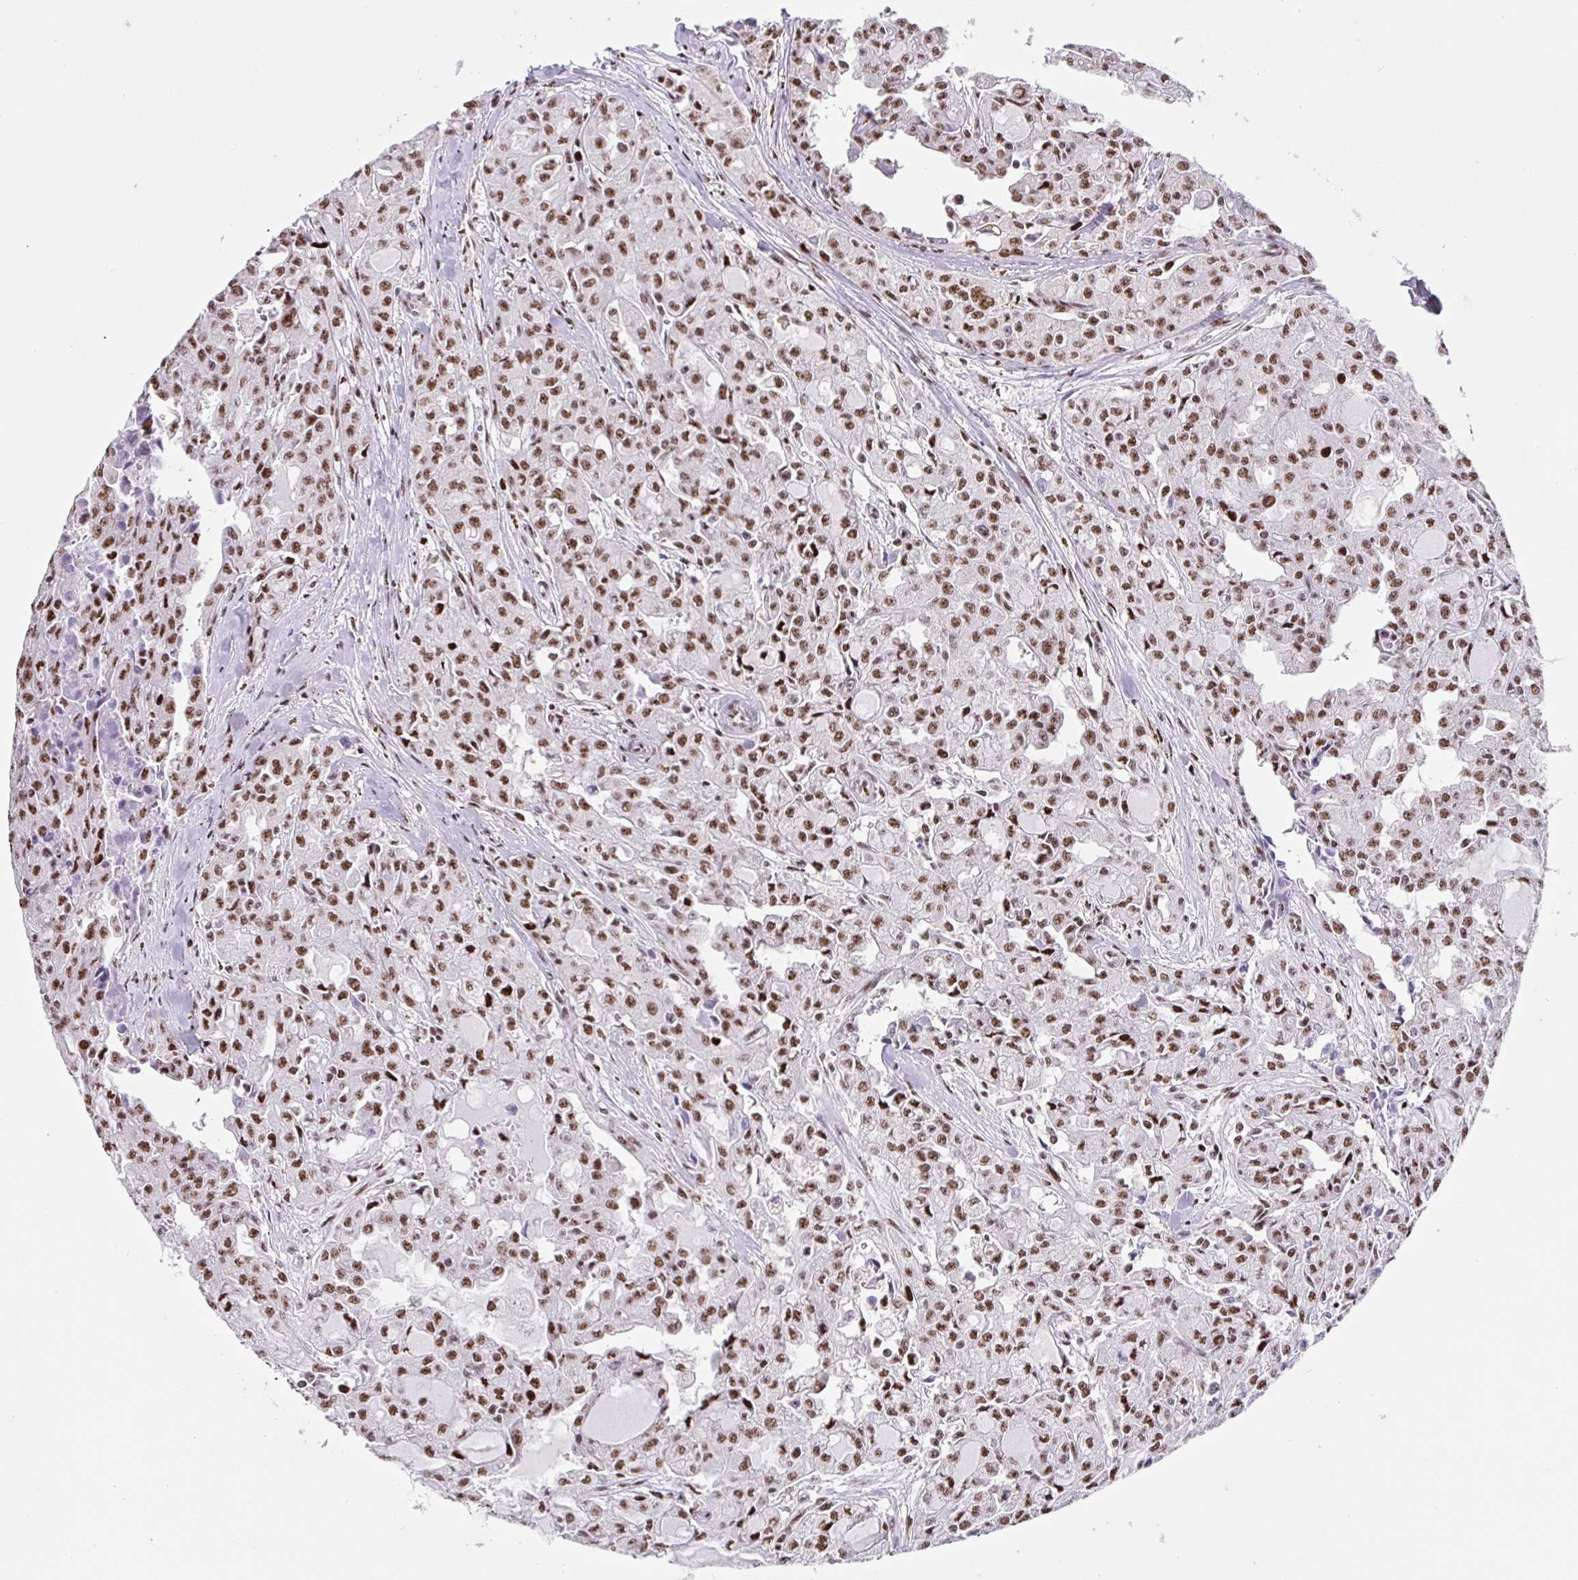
{"staining": {"intensity": "moderate", "quantity": ">75%", "location": "nuclear"}, "tissue": "head and neck cancer", "cell_type": "Tumor cells", "image_type": "cancer", "snomed": [{"axis": "morphology", "description": "Adenocarcinoma, NOS"}, {"axis": "topography", "description": "Head-Neck"}], "caption": "Immunohistochemistry (DAB (3,3'-diaminobenzidine)) staining of human head and neck adenocarcinoma exhibits moderate nuclear protein expression in about >75% of tumor cells. (Brightfield microscopy of DAB IHC at high magnification).", "gene": "SETD5", "patient": {"sex": "male", "age": 64}}